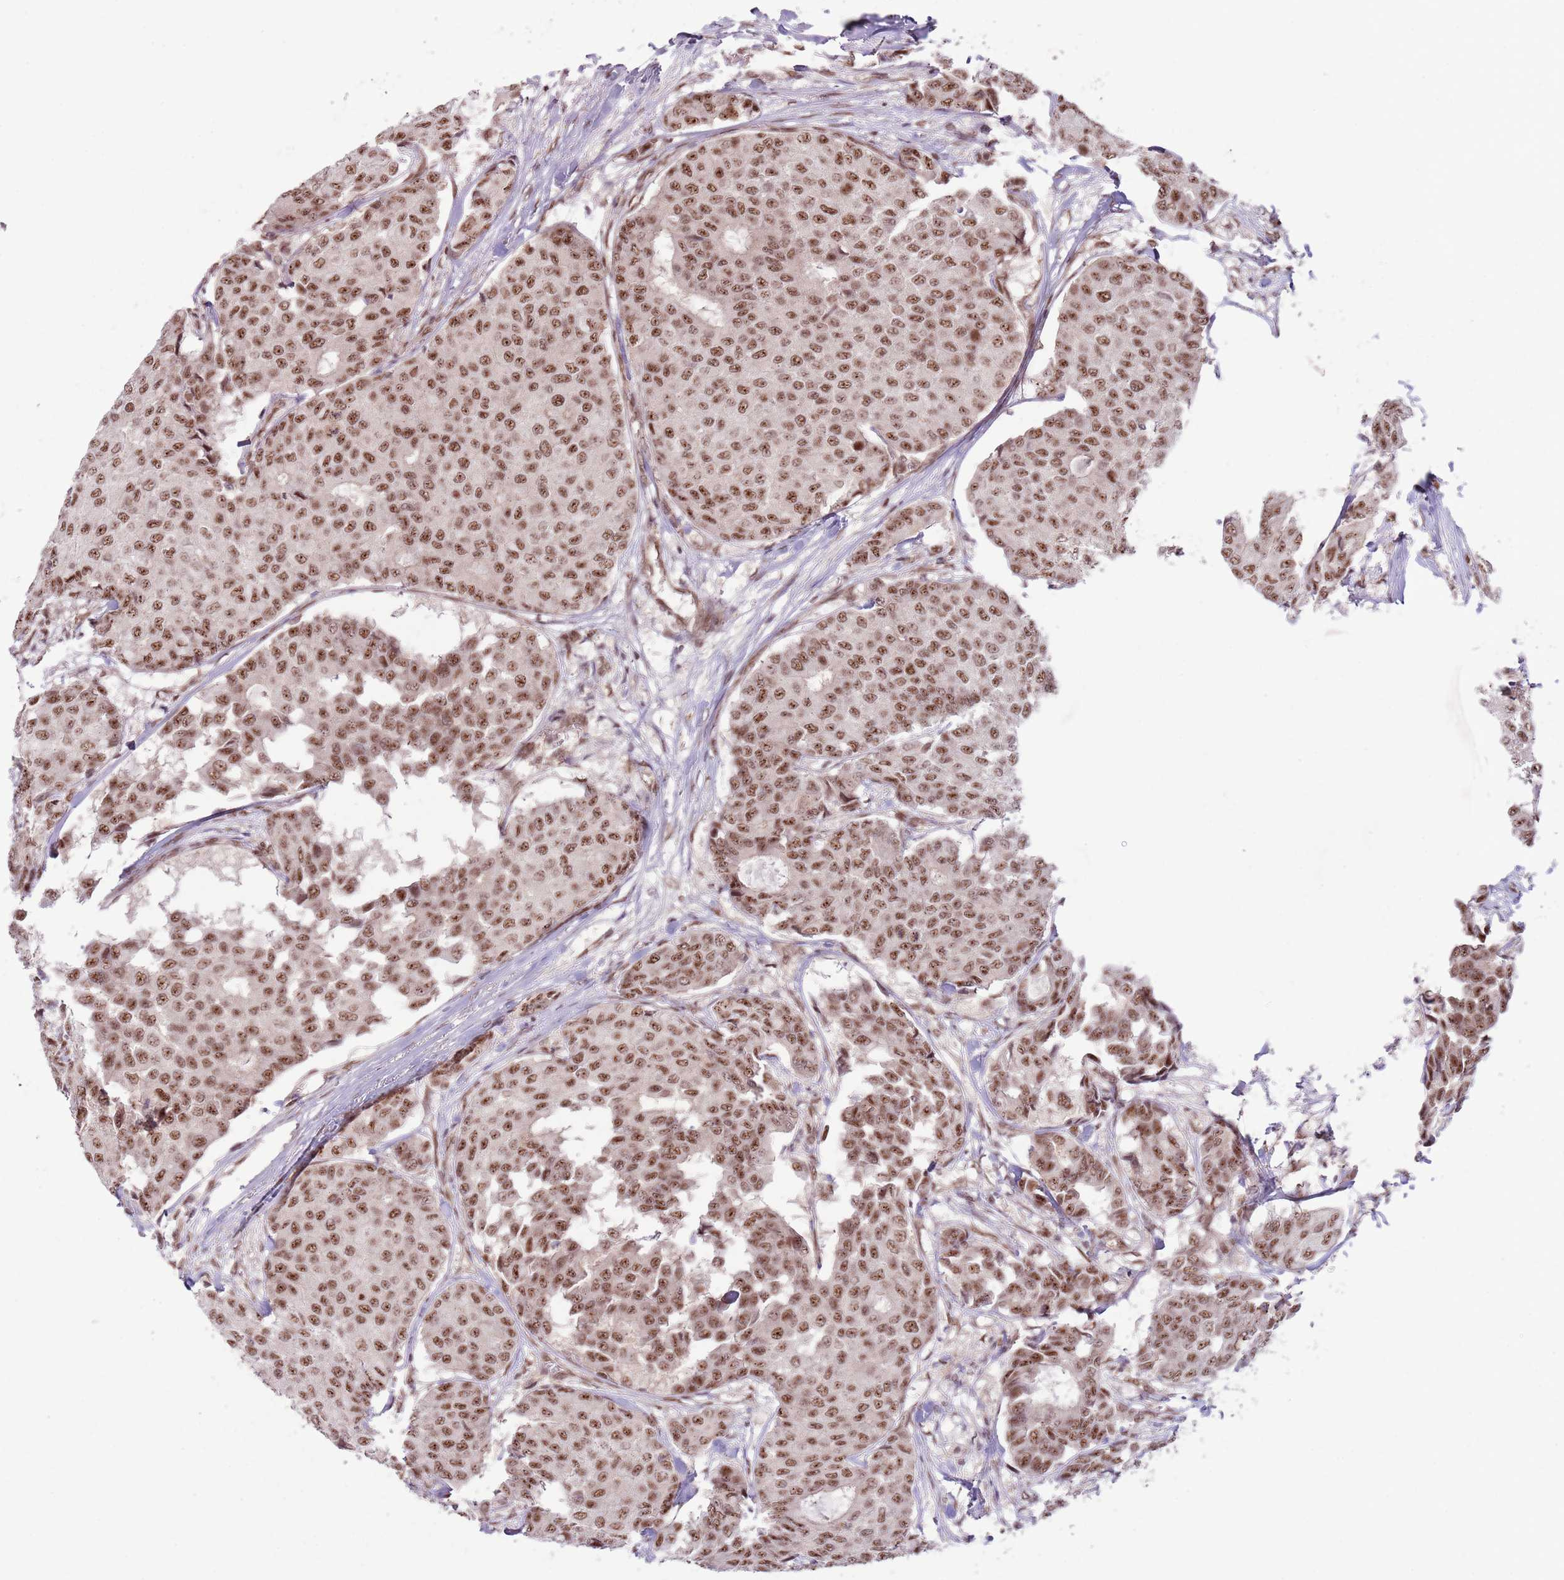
{"staining": {"intensity": "moderate", "quantity": ">75%", "location": "nuclear"}, "tissue": "breast cancer", "cell_type": "Tumor cells", "image_type": "cancer", "snomed": [{"axis": "morphology", "description": "Duct carcinoma"}, {"axis": "topography", "description": "Breast"}], "caption": "Moderate nuclear protein expression is seen in about >75% of tumor cells in breast cancer (infiltrating ductal carcinoma).", "gene": "SIPA1L3", "patient": {"sex": "female", "age": 75}}